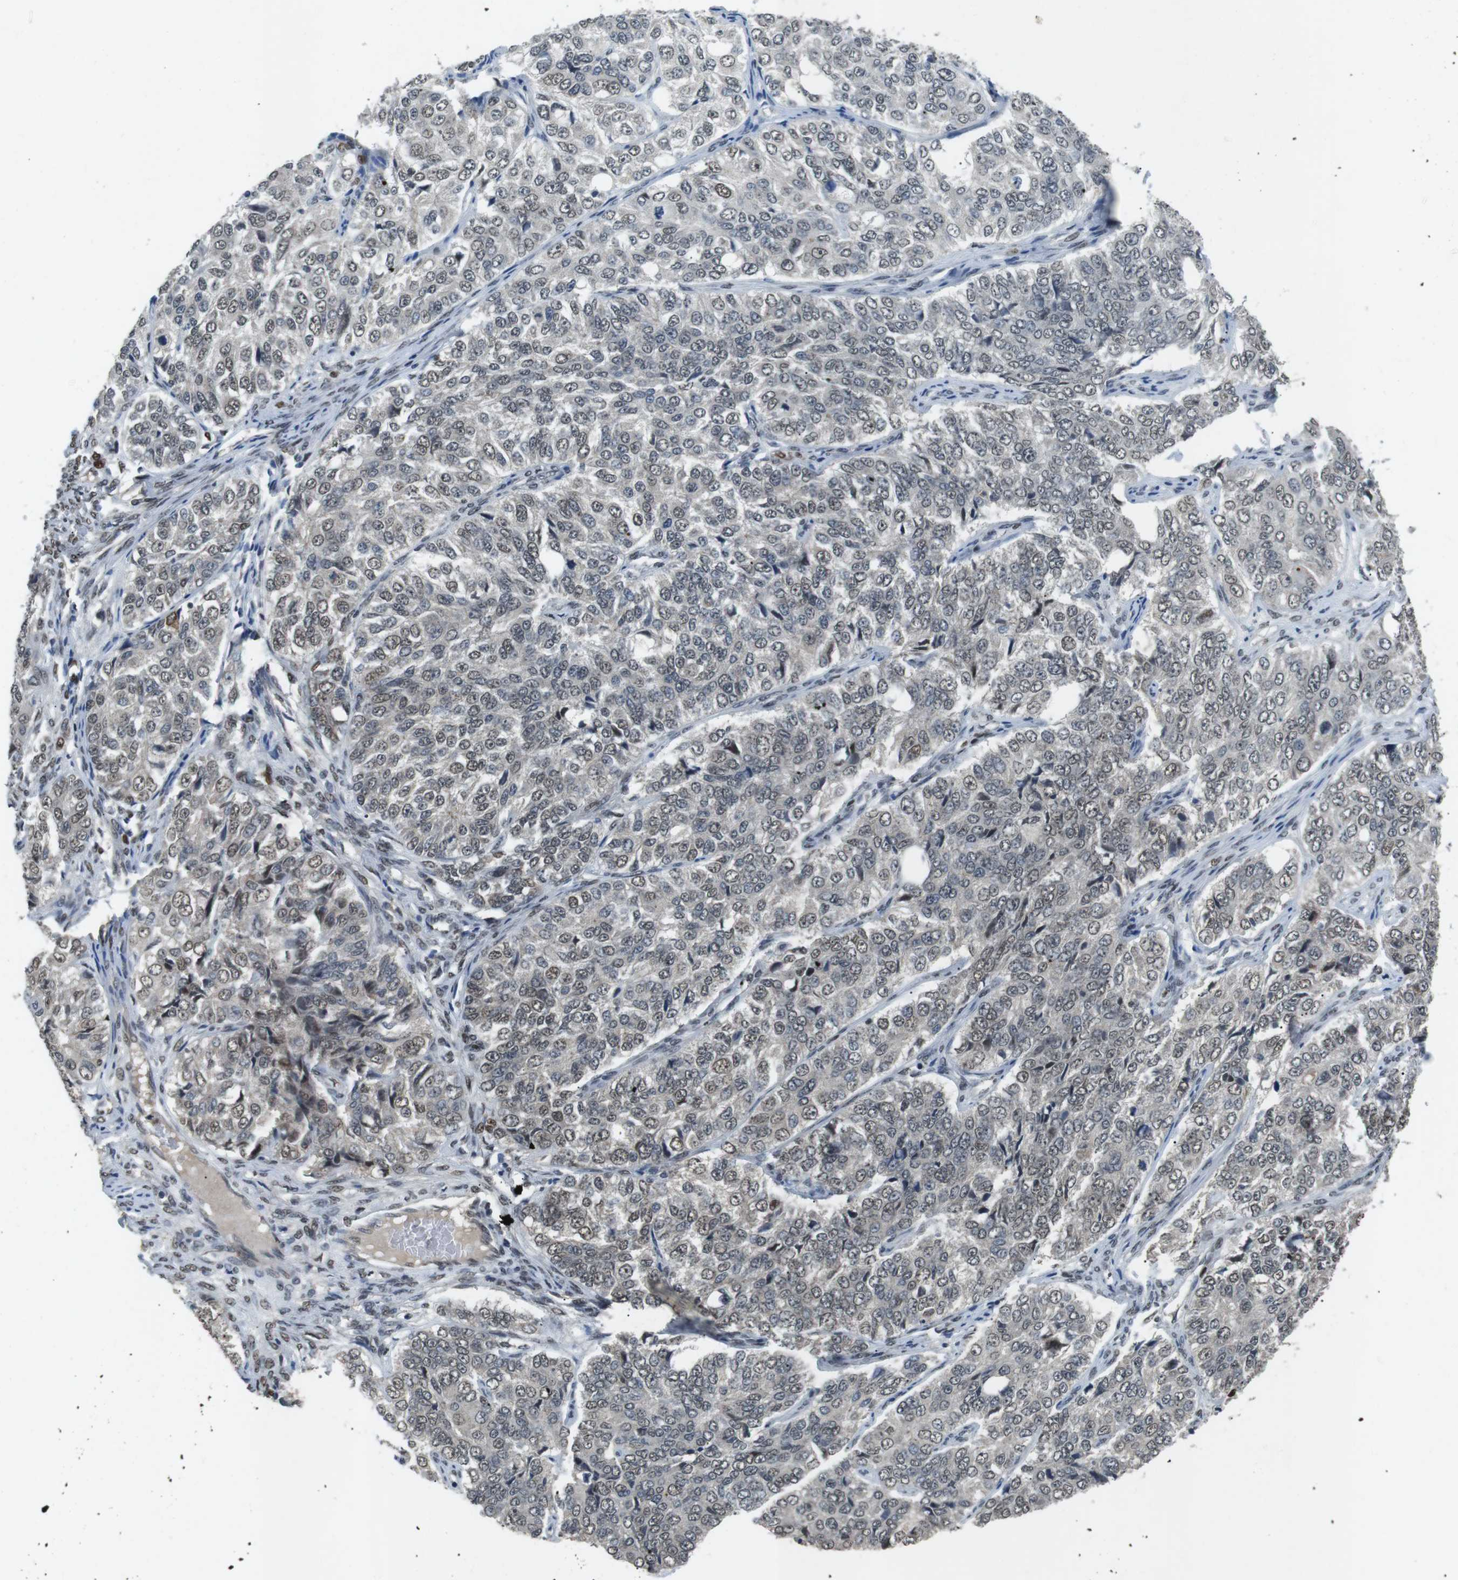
{"staining": {"intensity": "weak", "quantity": ">75%", "location": "nuclear"}, "tissue": "ovarian cancer", "cell_type": "Tumor cells", "image_type": "cancer", "snomed": [{"axis": "morphology", "description": "Carcinoma, endometroid"}, {"axis": "topography", "description": "Ovary"}], "caption": "This micrograph reveals immunohistochemistry staining of human ovarian cancer (endometroid carcinoma), with low weak nuclear expression in approximately >75% of tumor cells.", "gene": "ORAI3", "patient": {"sex": "female", "age": 51}}